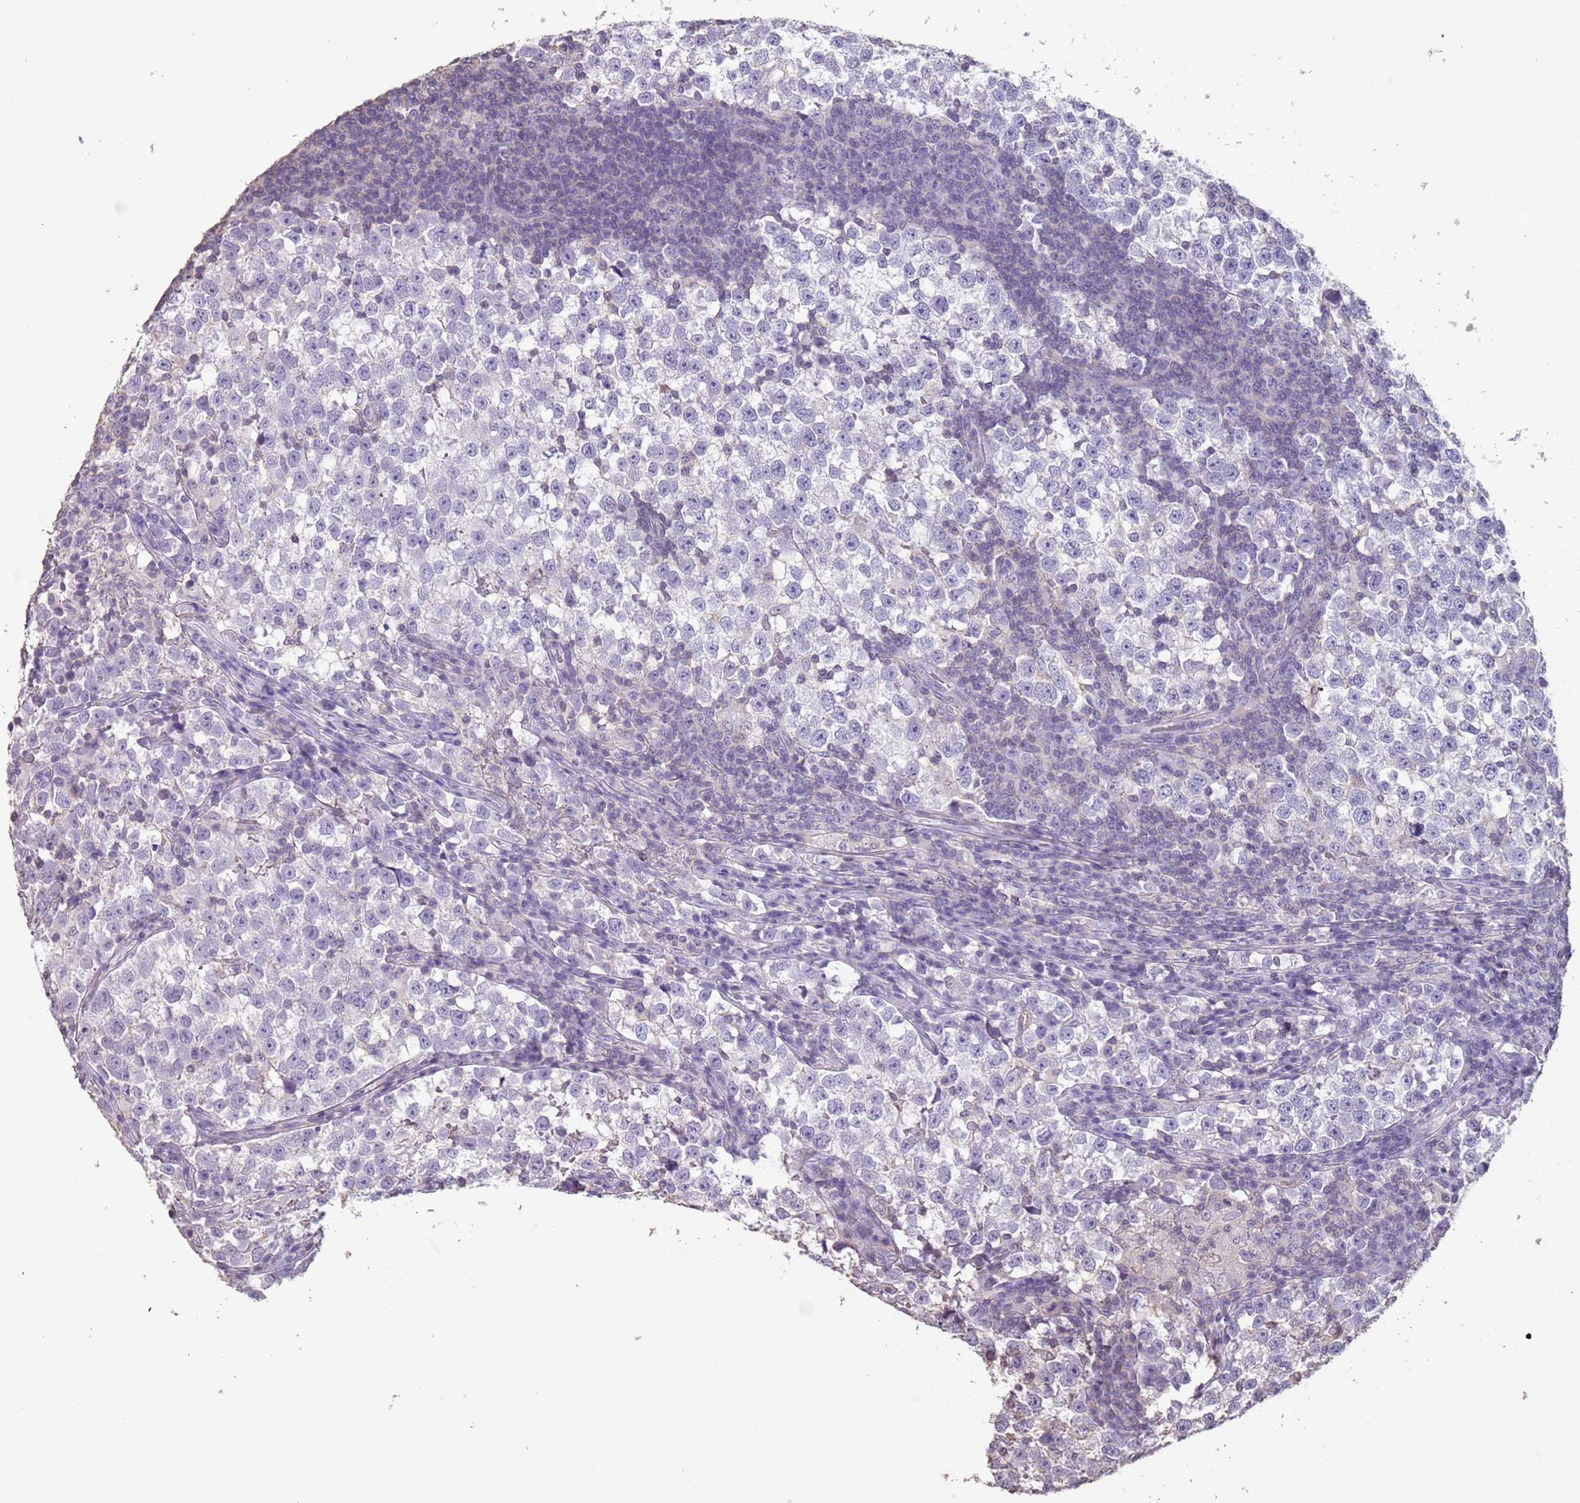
{"staining": {"intensity": "negative", "quantity": "none", "location": "none"}, "tissue": "testis cancer", "cell_type": "Tumor cells", "image_type": "cancer", "snomed": [{"axis": "morphology", "description": "Normal tissue, NOS"}, {"axis": "morphology", "description": "Seminoma, NOS"}, {"axis": "topography", "description": "Testis"}], "caption": "Micrograph shows no significant protein positivity in tumor cells of testis cancer (seminoma). (DAB immunohistochemistry (IHC) with hematoxylin counter stain).", "gene": "SUN5", "patient": {"sex": "male", "age": 43}}